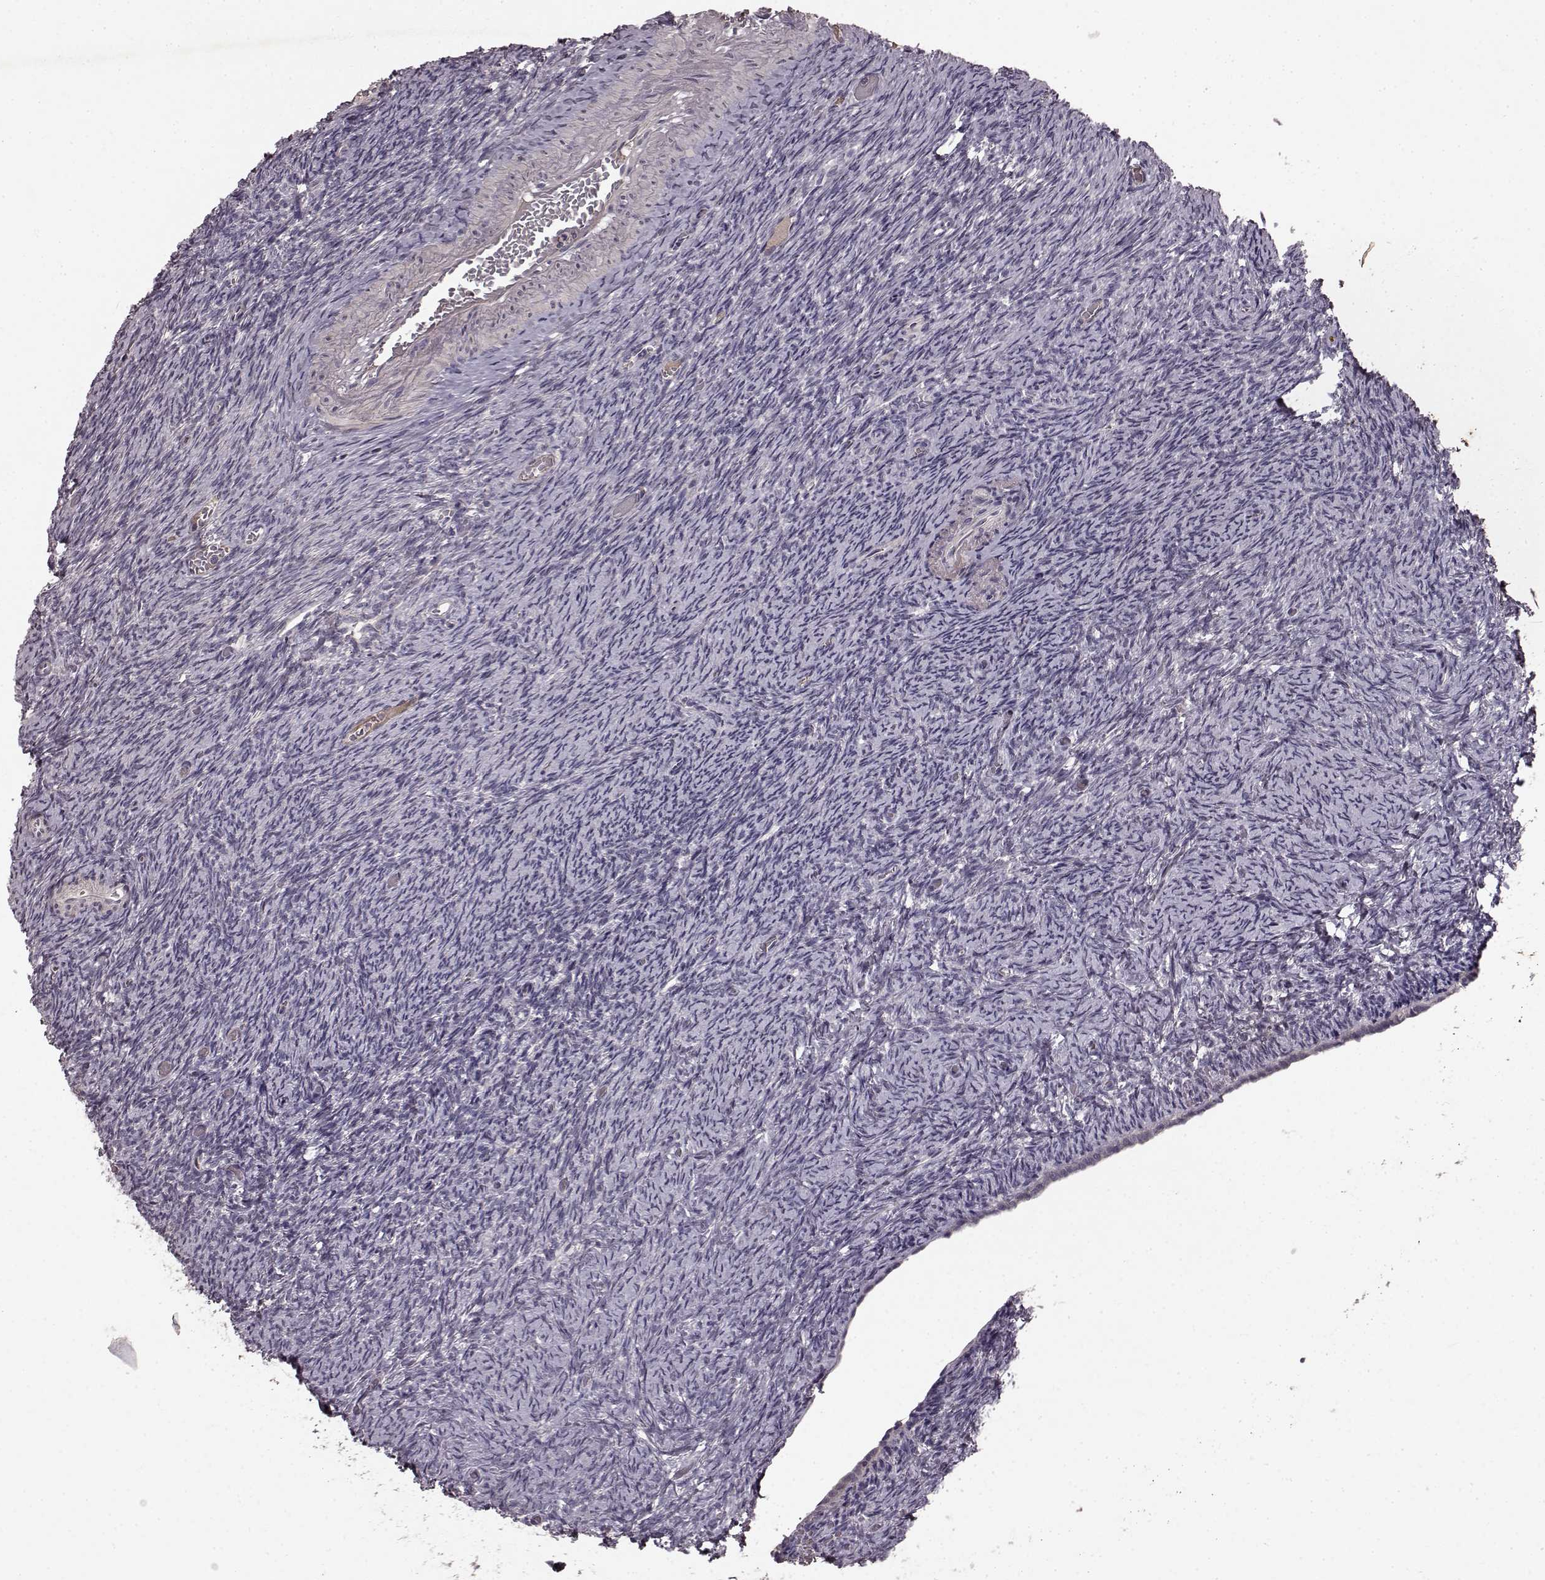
{"staining": {"intensity": "negative", "quantity": "none", "location": "none"}, "tissue": "ovary", "cell_type": "Ovarian stroma cells", "image_type": "normal", "snomed": [{"axis": "morphology", "description": "Normal tissue, NOS"}, {"axis": "topography", "description": "Ovary"}], "caption": "The IHC histopathology image has no significant positivity in ovarian stroma cells of ovary.", "gene": "SLC22A18", "patient": {"sex": "female", "age": 39}}